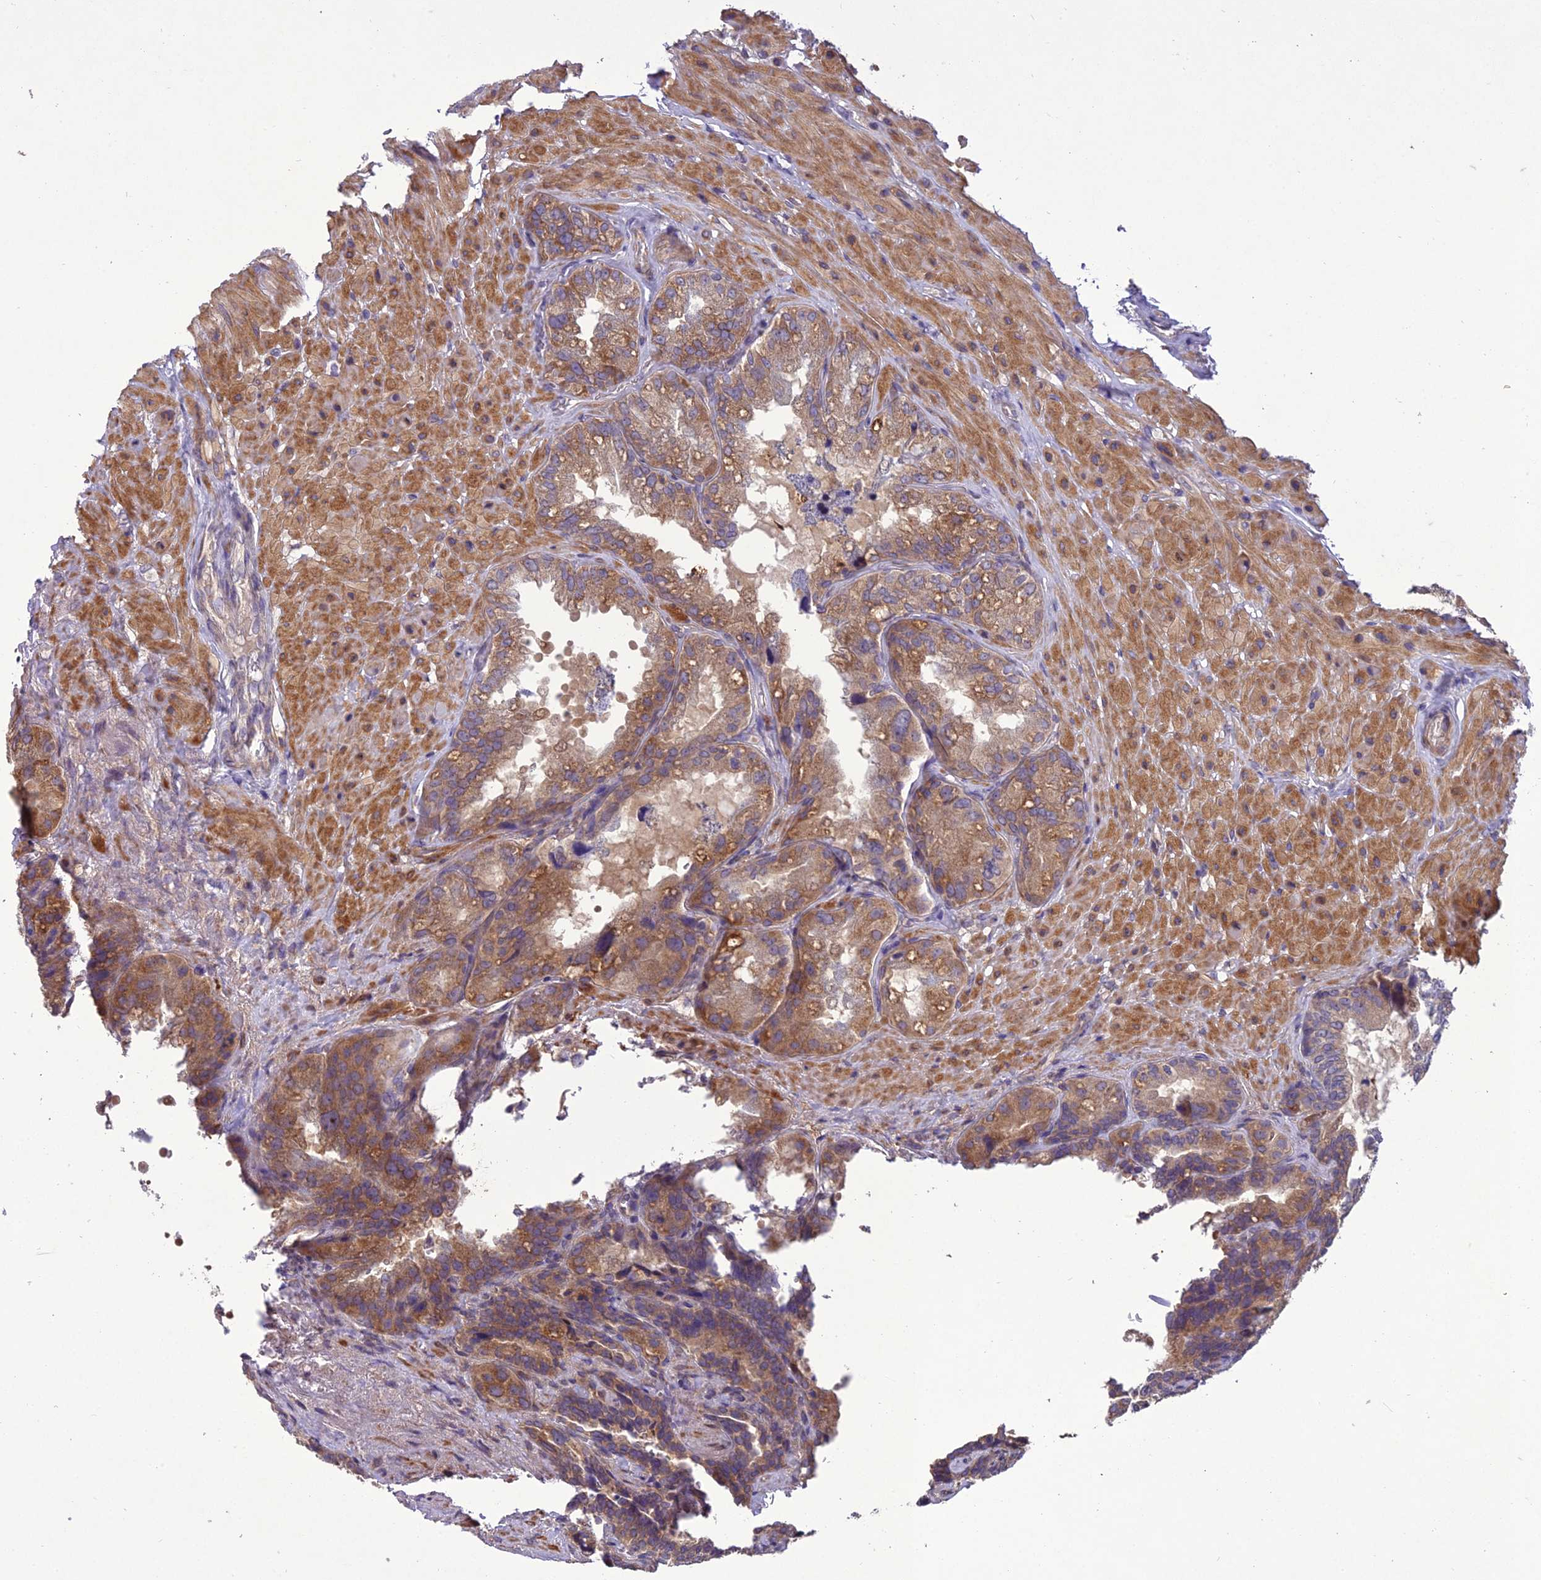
{"staining": {"intensity": "moderate", "quantity": ">75%", "location": "cytoplasmic/membranous"}, "tissue": "seminal vesicle", "cell_type": "Glandular cells", "image_type": "normal", "snomed": [{"axis": "morphology", "description": "Normal tissue, NOS"}, {"axis": "topography", "description": "Seminal veicle"}, {"axis": "topography", "description": "Peripheral nerve tissue"}], "caption": "Seminal vesicle stained with immunohistochemistry reveals moderate cytoplasmic/membranous staining in about >75% of glandular cells. (DAB IHC with brightfield microscopy, high magnification).", "gene": "CENPL", "patient": {"sex": "male", "age": 63}}